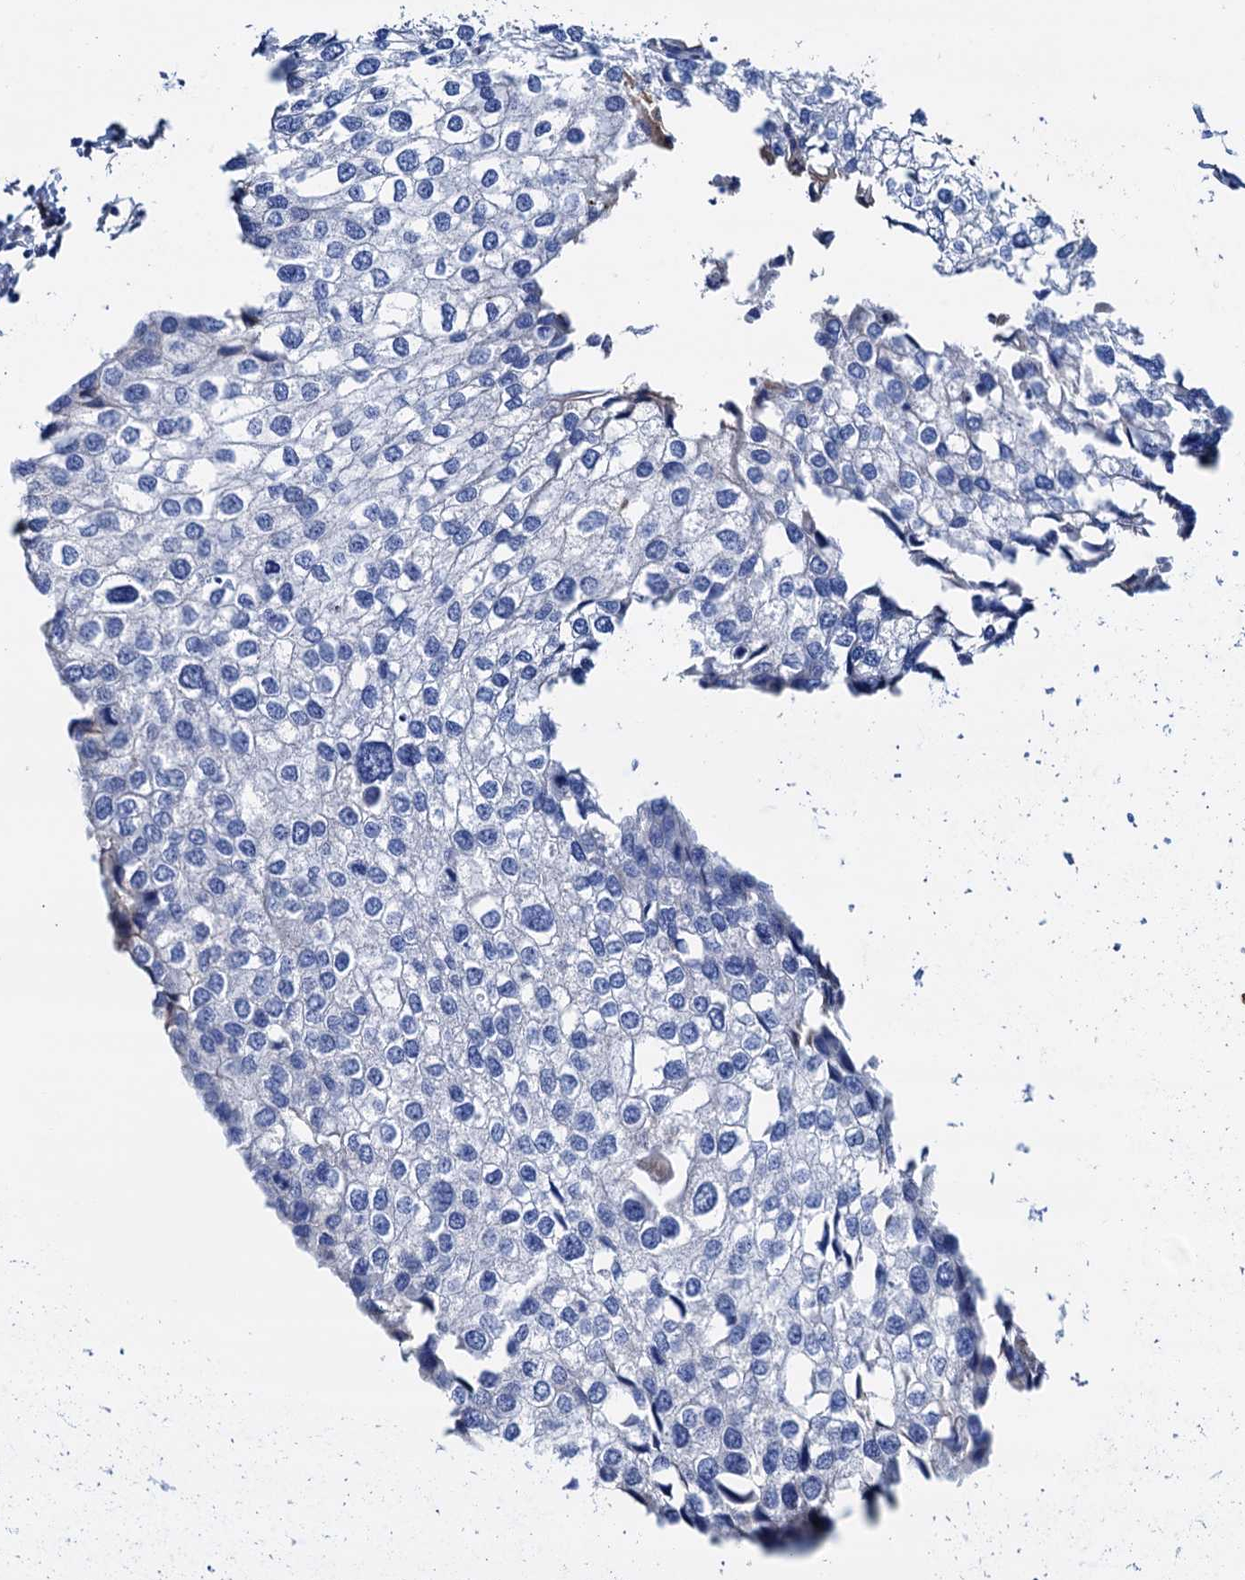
{"staining": {"intensity": "weak", "quantity": "<25%", "location": "cytoplasmic/membranous"}, "tissue": "urothelial cancer", "cell_type": "Tumor cells", "image_type": "cancer", "snomed": [{"axis": "morphology", "description": "Urothelial carcinoma, High grade"}, {"axis": "topography", "description": "Urinary bladder"}], "caption": "This is an IHC histopathology image of urothelial cancer. There is no expression in tumor cells.", "gene": "RASSF9", "patient": {"sex": "male", "age": 64}}